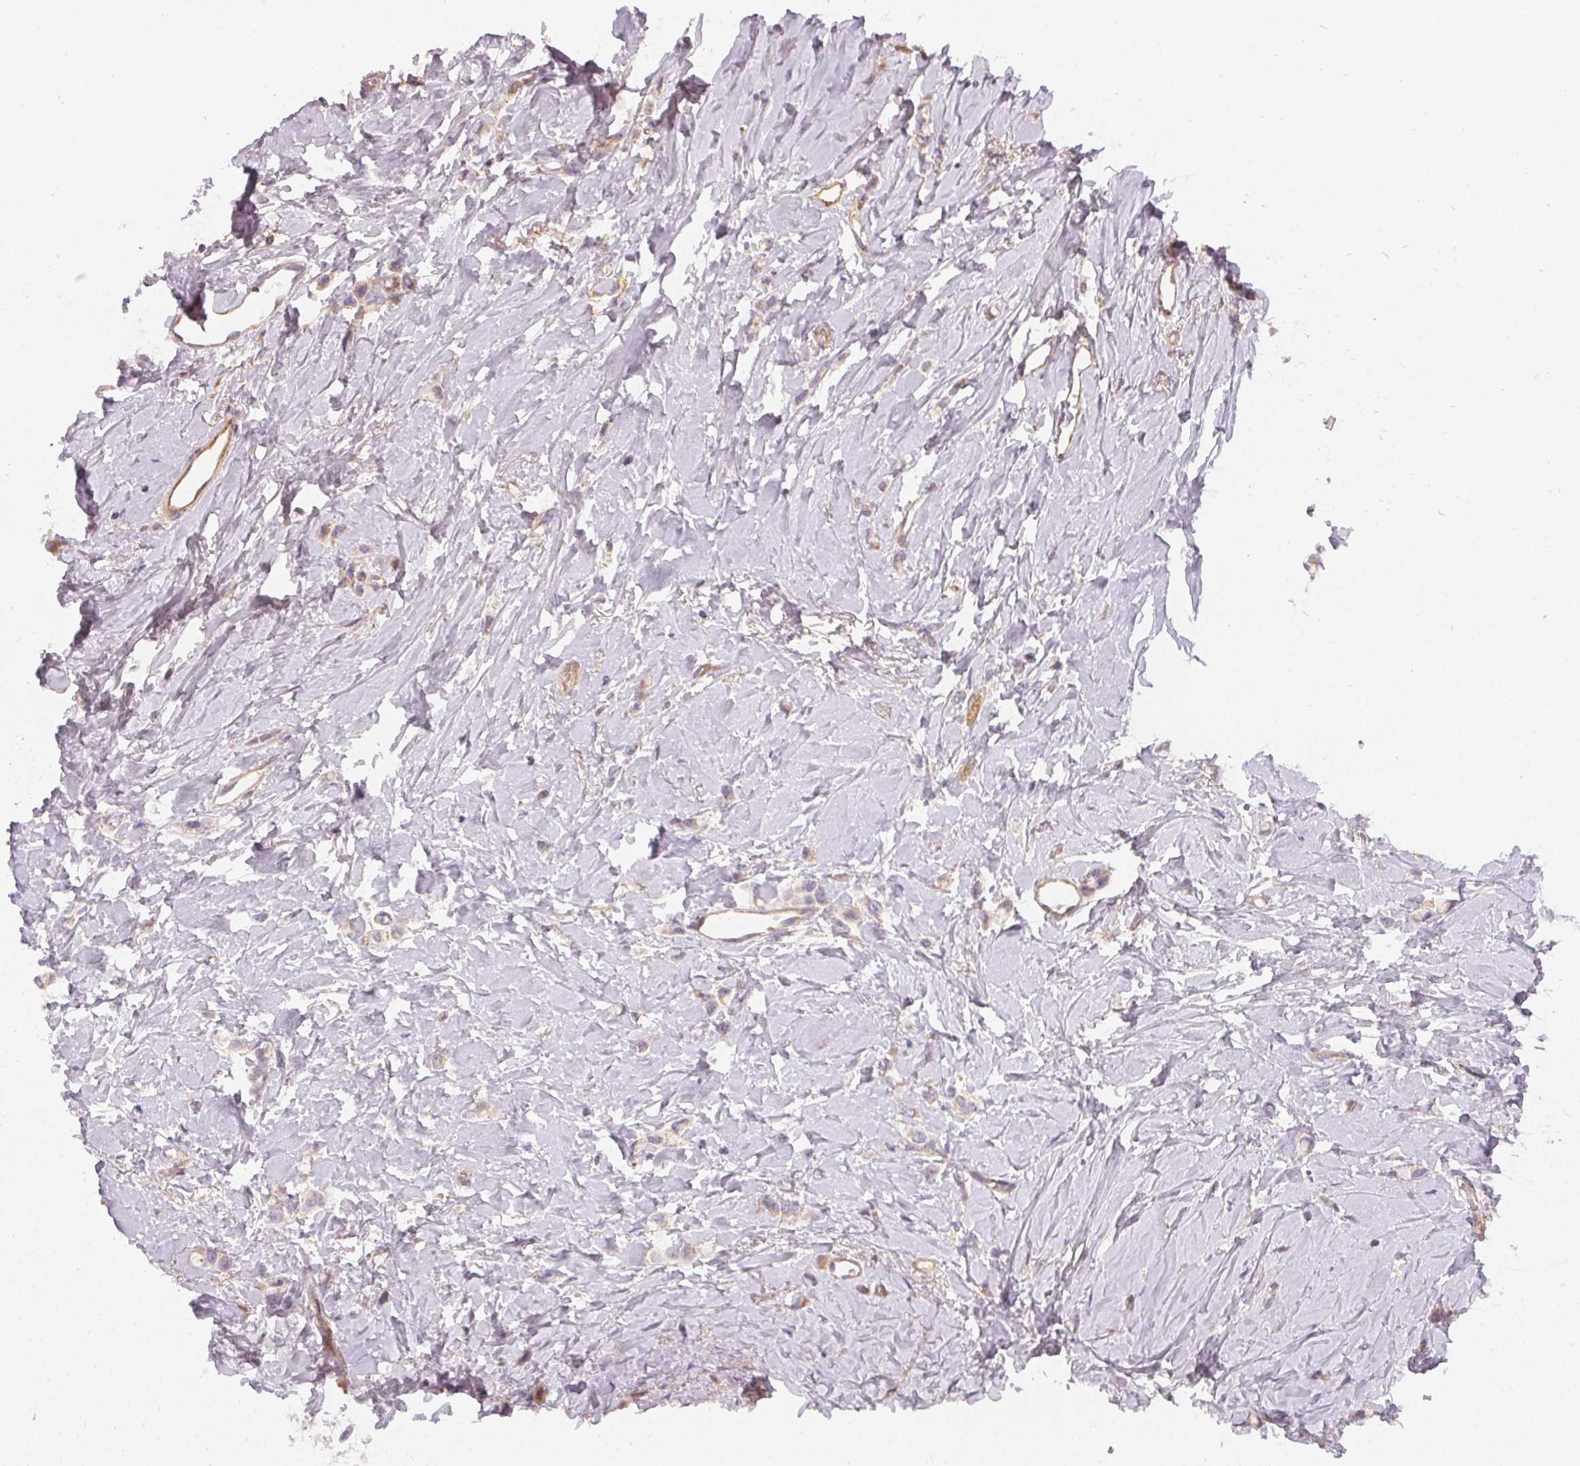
{"staining": {"intensity": "negative", "quantity": "none", "location": "none"}, "tissue": "breast cancer", "cell_type": "Tumor cells", "image_type": "cancer", "snomed": [{"axis": "morphology", "description": "Lobular carcinoma"}, {"axis": "topography", "description": "Breast"}], "caption": "Immunohistochemical staining of breast cancer exhibits no significant staining in tumor cells.", "gene": "APLP1", "patient": {"sex": "female", "age": 66}}